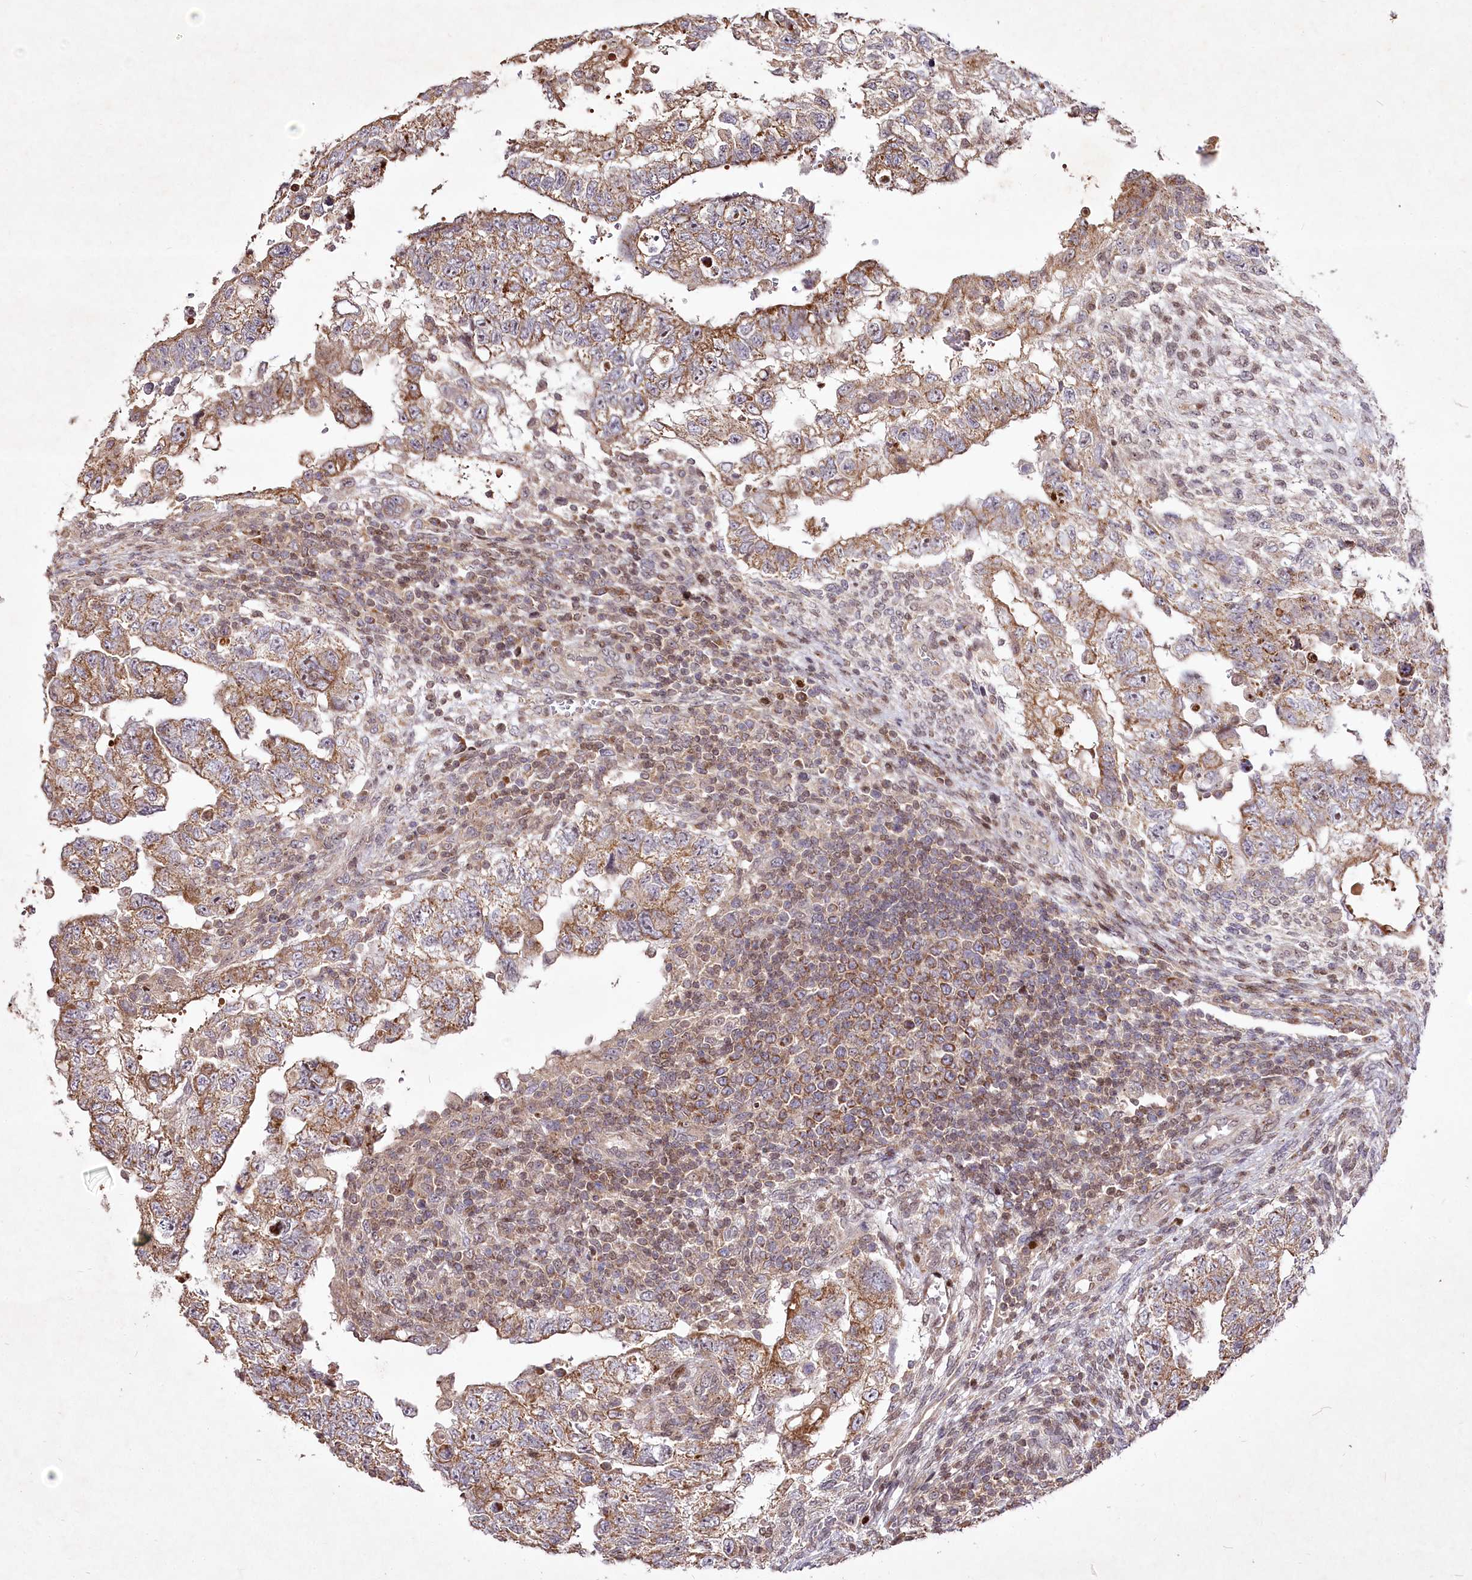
{"staining": {"intensity": "moderate", "quantity": ">75%", "location": "cytoplasmic/membranous"}, "tissue": "testis cancer", "cell_type": "Tumor cells", "image_type": "cancer", "snomed": [{"axis": "morphology", "description": "Carcinoma, Embryonal, NOS"}, {"axis": "topography", "description": "Testis"}], "caption": "Brown immunohistochemical staining in testis cancer (embryonal carcinoma) reveals moderate cytoplasmic/membranous expression in approximately >75% of tumor cells.", "gene": "PSTK", "patient": {"sex": "male", "age": 36}}